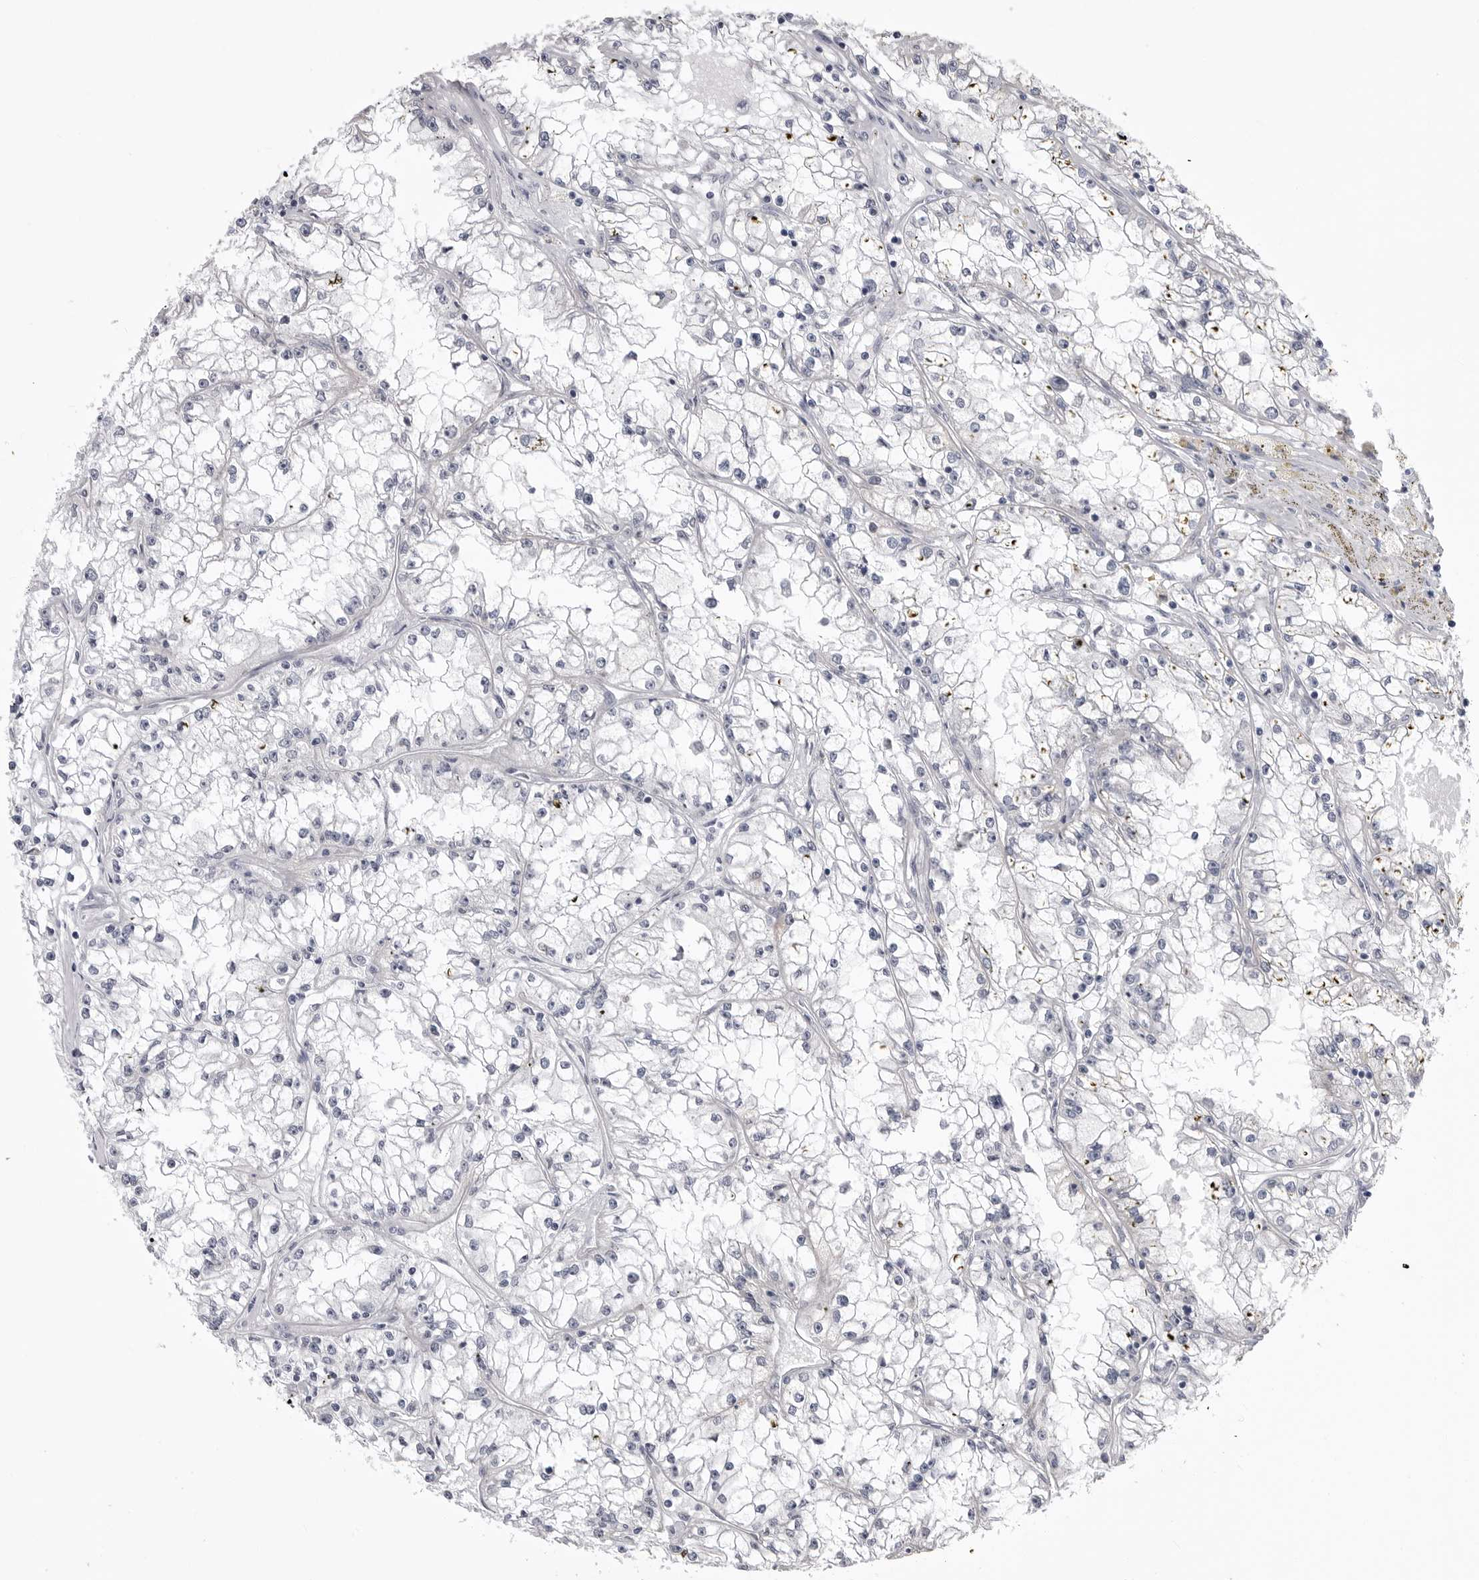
{"staining": {"intensity": "negative", "quantity": "none", "location": "none"}, "tissue": "renal cancer", "cell_type": "Tumor cells", "image_type": "cancer", "snomed": [{"axis": "morphology", "description": "Adenocarcinoma, NOS"}, {"axis": "topography", "description": "Kidney"}], "caption": "Image shows no significant protein expression in tumor cells of adenocarcinoma (renal).", "gene": "FH", "patient": {"sex": "male", "age": 56}}